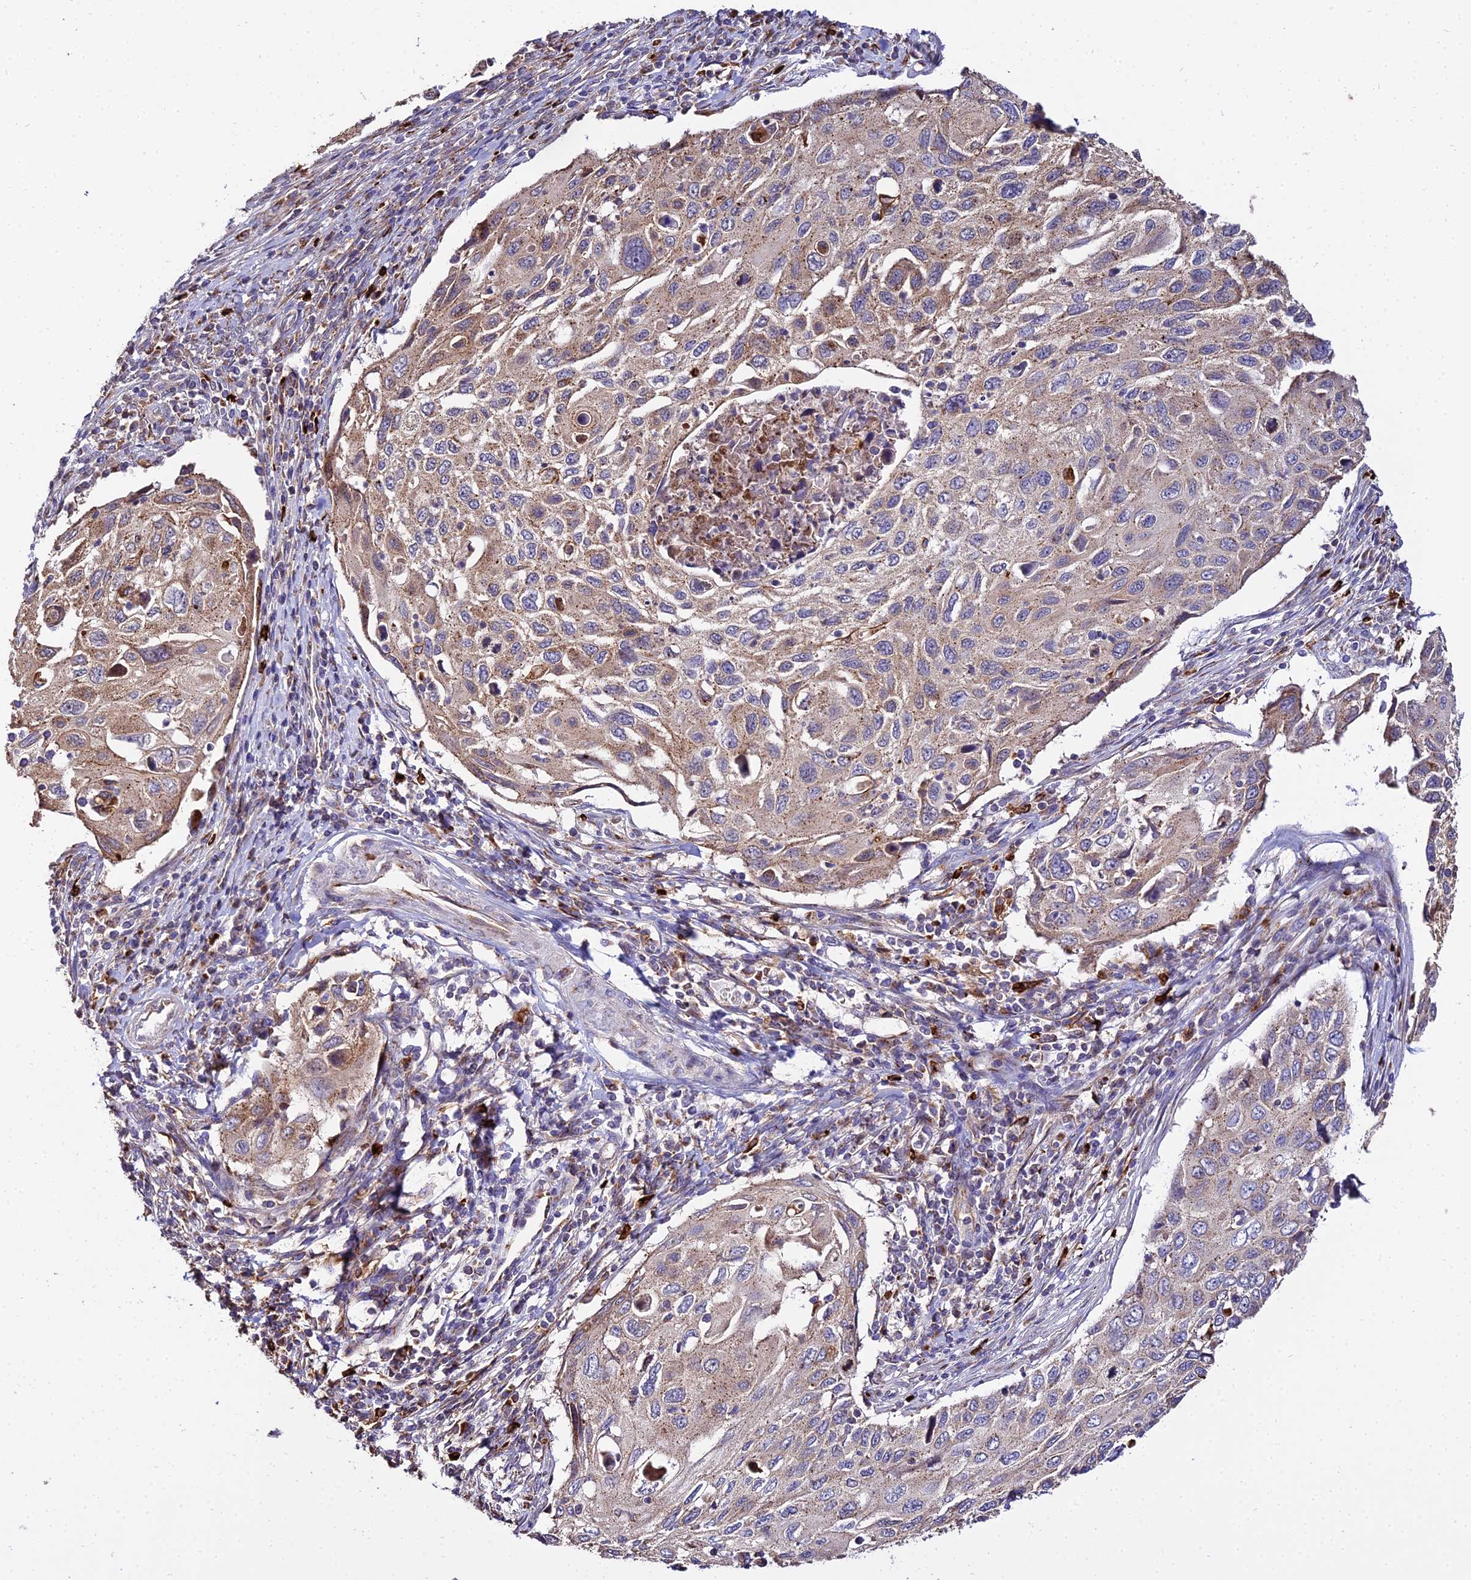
{"staining": {"intensity": "moderate", "quantity": "25%-75%", "location": "cytoplasmic/membranous"}, "tissue": "cervical cancer", "cell_type": "Tumor cells", "image_type": "cancer", "snomed": [{"axis": "morphology", "description": "Squamous cell carcinoma, NOS"}, {"axis": "topography", "description": "Cervix"}], "caption": "A brown stain labels moderate cytoplasmic/membranous staining of a protein in human cervical cancer (squamous cell carcinoma) tumor cells.", "gene": "PEX19", "patient": {"sex": "female", "age": 70}}